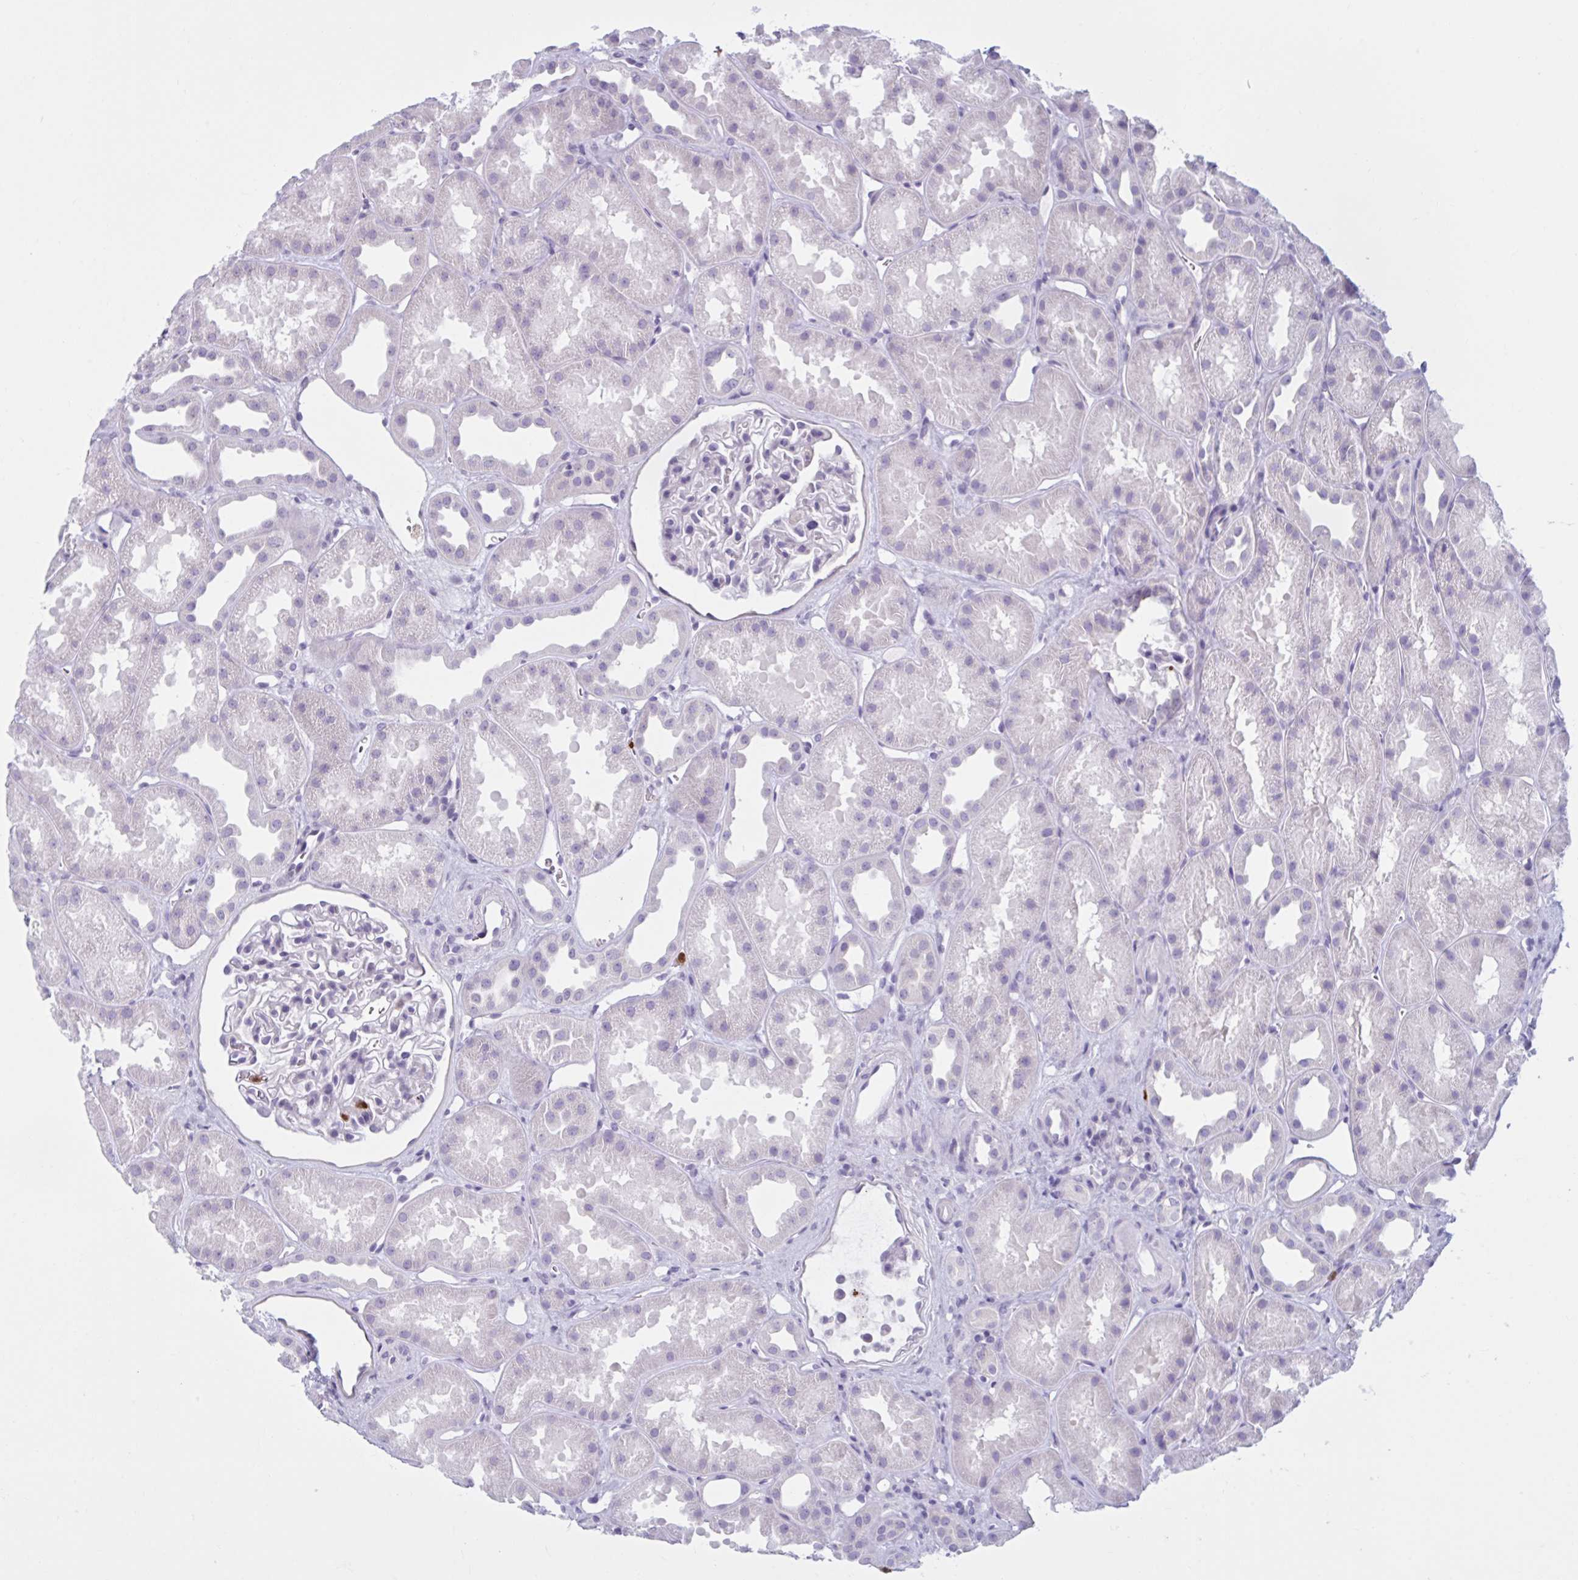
{"staining": {"intensity": "moderate", "quantity": "<25%", "location": "cytoplasmic/membranous"}, "tissue": "kidney", "cell_type": "Cells in glomeruli", "image_type": "normal", "snomed": [{"axis": "morphology", "description": "Normal tissue, NOS"}, {"axis": "topography", "description": "Kidney"}], "caption": "Protein analysis of benign kidney displays moderate cytoplasmic/membranous expression in approximately <25% of cells in glomeruli.", "gene": "CEP120", "patient": {"sex": "male", "age": 61}}